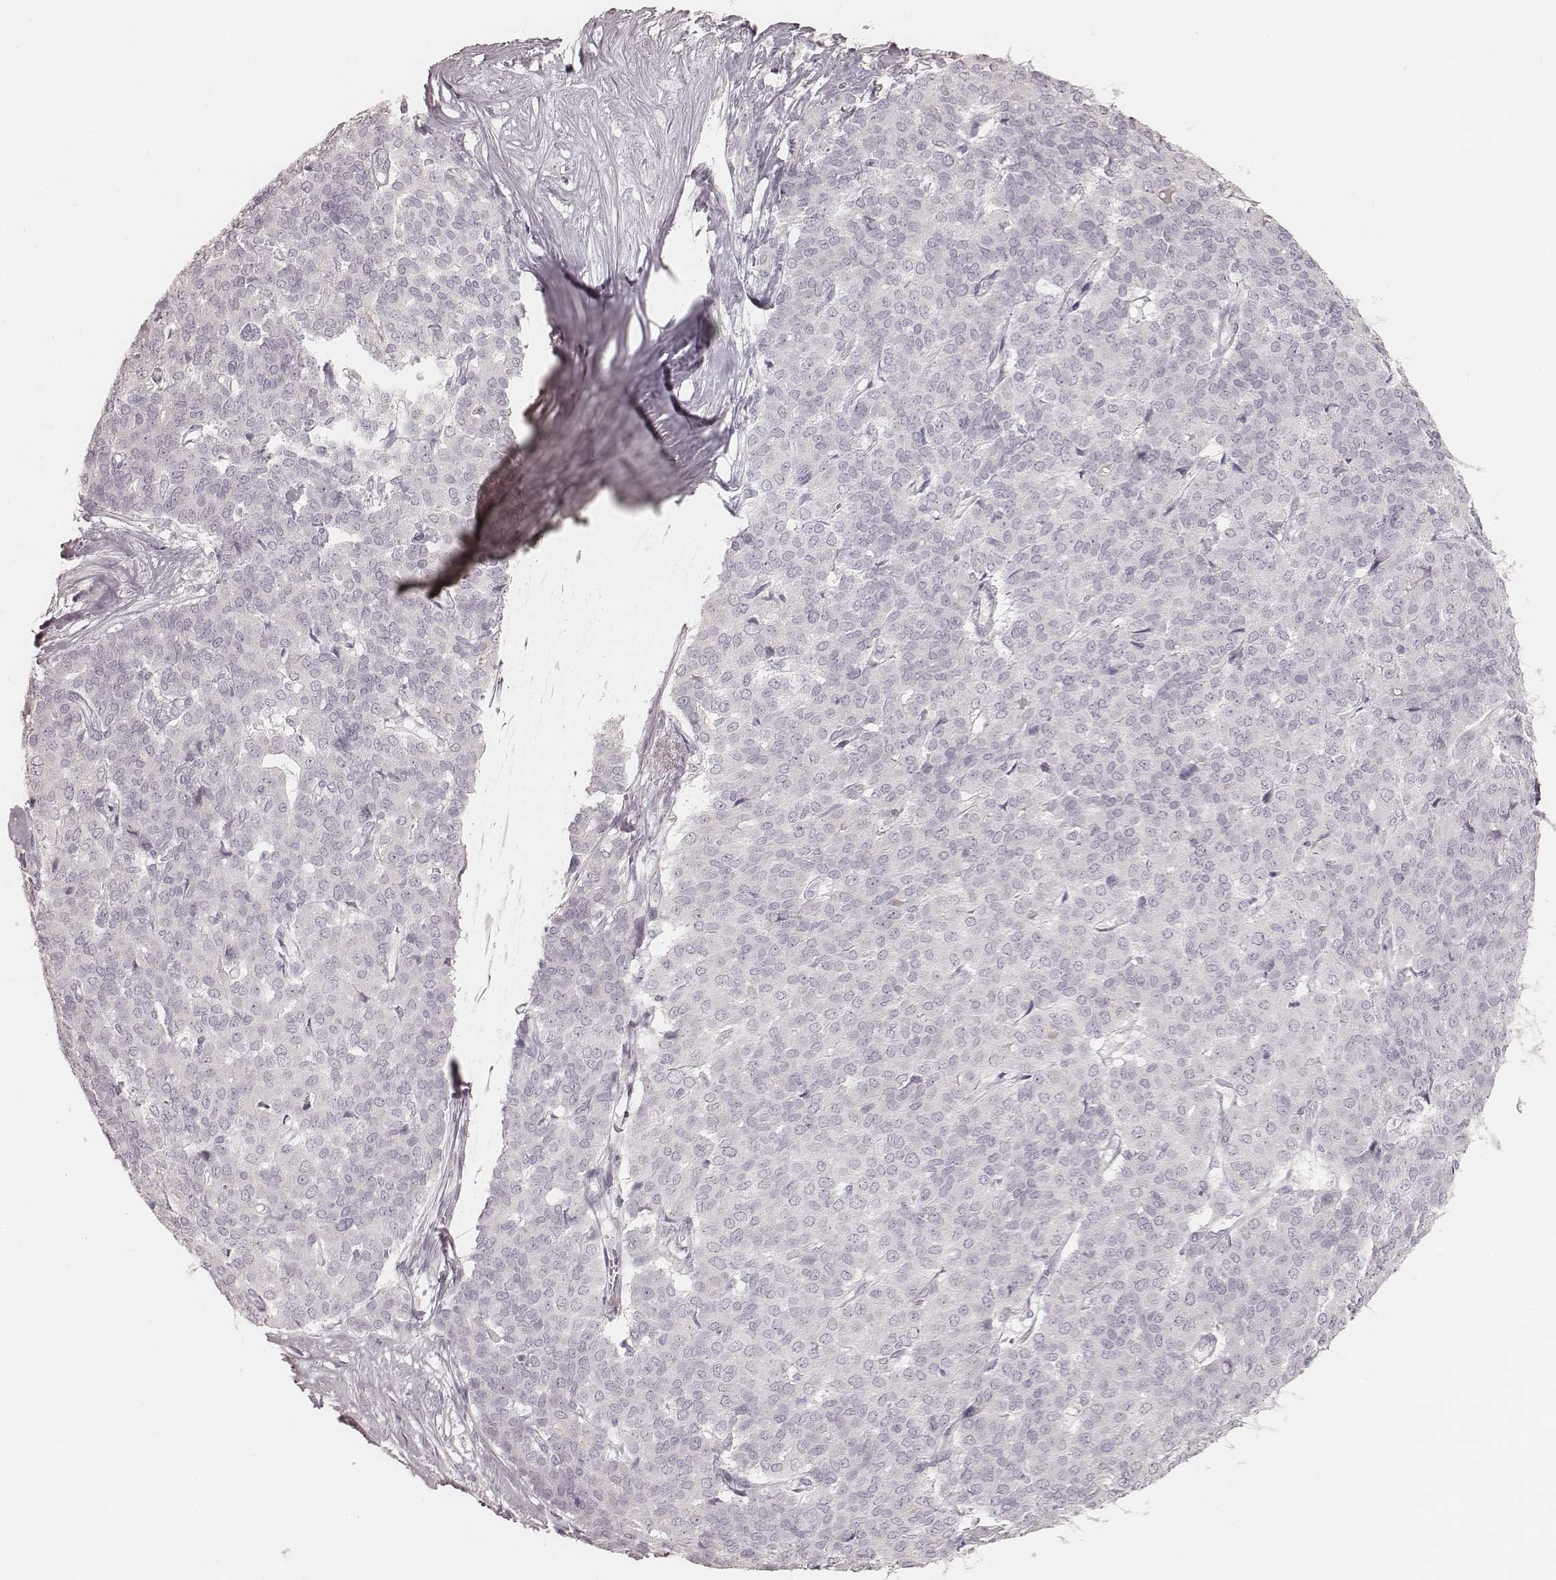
{"staining": {"intensity": "negative", "quantity": "none", "location": "none"}, "tissue": "liver cancer", "cell_type": "Tumor cells", "image_type": "cancer", "snomed": [{"axis": "morphology", "description": "Cholangiocarcinoma"}, {"axis": "topography", "description": "Liver"}], "caption": "This image is of cholangiocarcinoma (liver) stained with immunohistochemistry to label a protein in brown with the nuclei are counter-stained blue. There is no positivity in tumor cells. (DAB immunohistochemistry with hematoxylin counter stain).", "gene": "KRT26", "patient": {"sex": "female", "age": 47}}